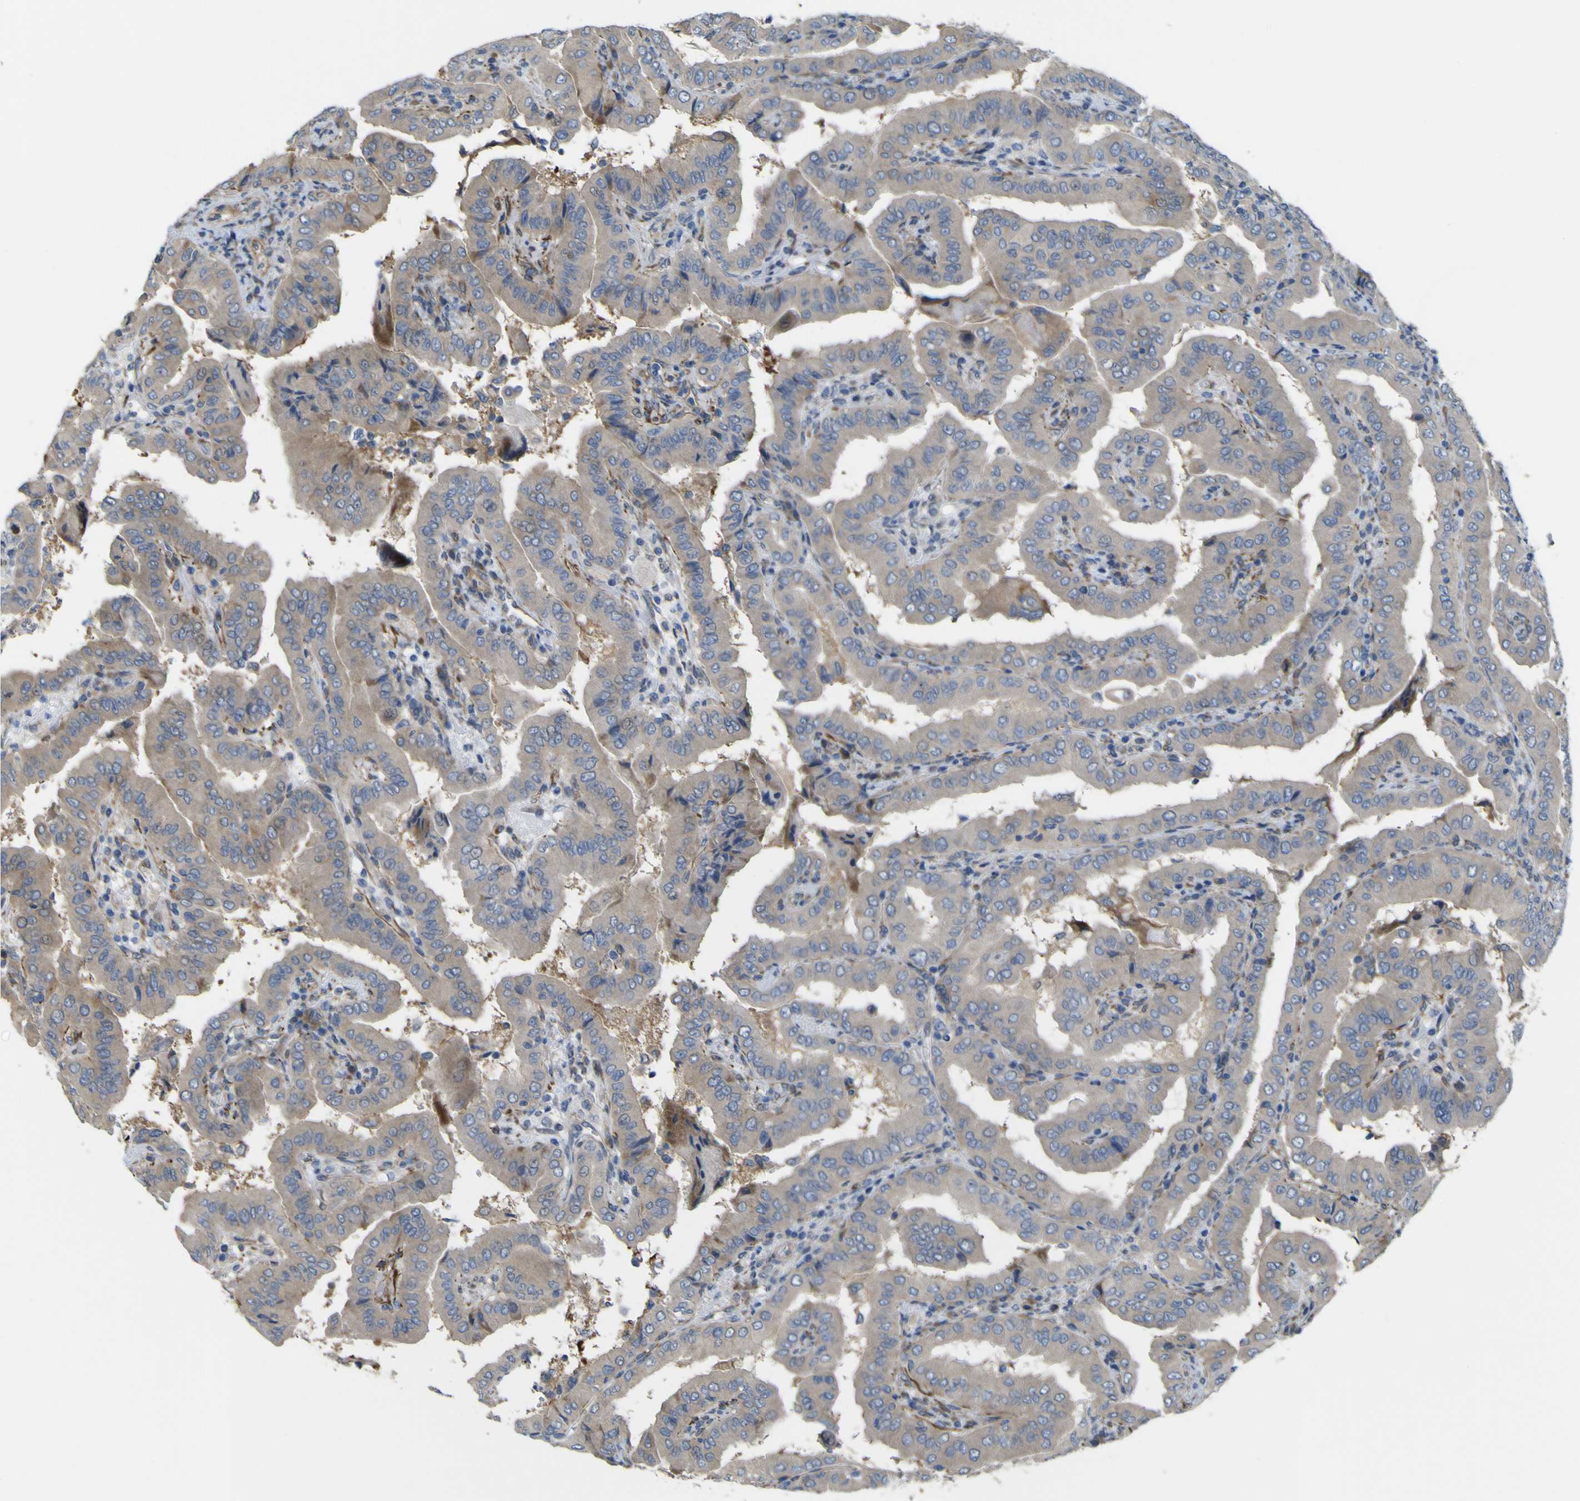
{"staining": {"intensity": "negative", "quantity": "none", "location": "none"}, "tissue": "thyroid cancer", "cell_type": "Tumor cells", "image_type": "cancer", "snomed": [{"axis": "morphology", "description": "Papillary adenocarcinoma, NOS"}, {"axis": "topography", "description": "Thyroid gland"}], "caption": "DAB (3,3'-diaminobenzidine) immunohistochemical staining of thyroid cancer (papillary adenocarcinoma) demonstrates no significant positivity in tumor cells. Brightfield microscopy of immunohistochemistry (IHC) stained with DAB (3,3'-diaminobenzidine) (brown) and hematoxylin (blue), captured at high magnification.", "gene": "JPH1", "patient": {"sex": "male", "age": 33}}